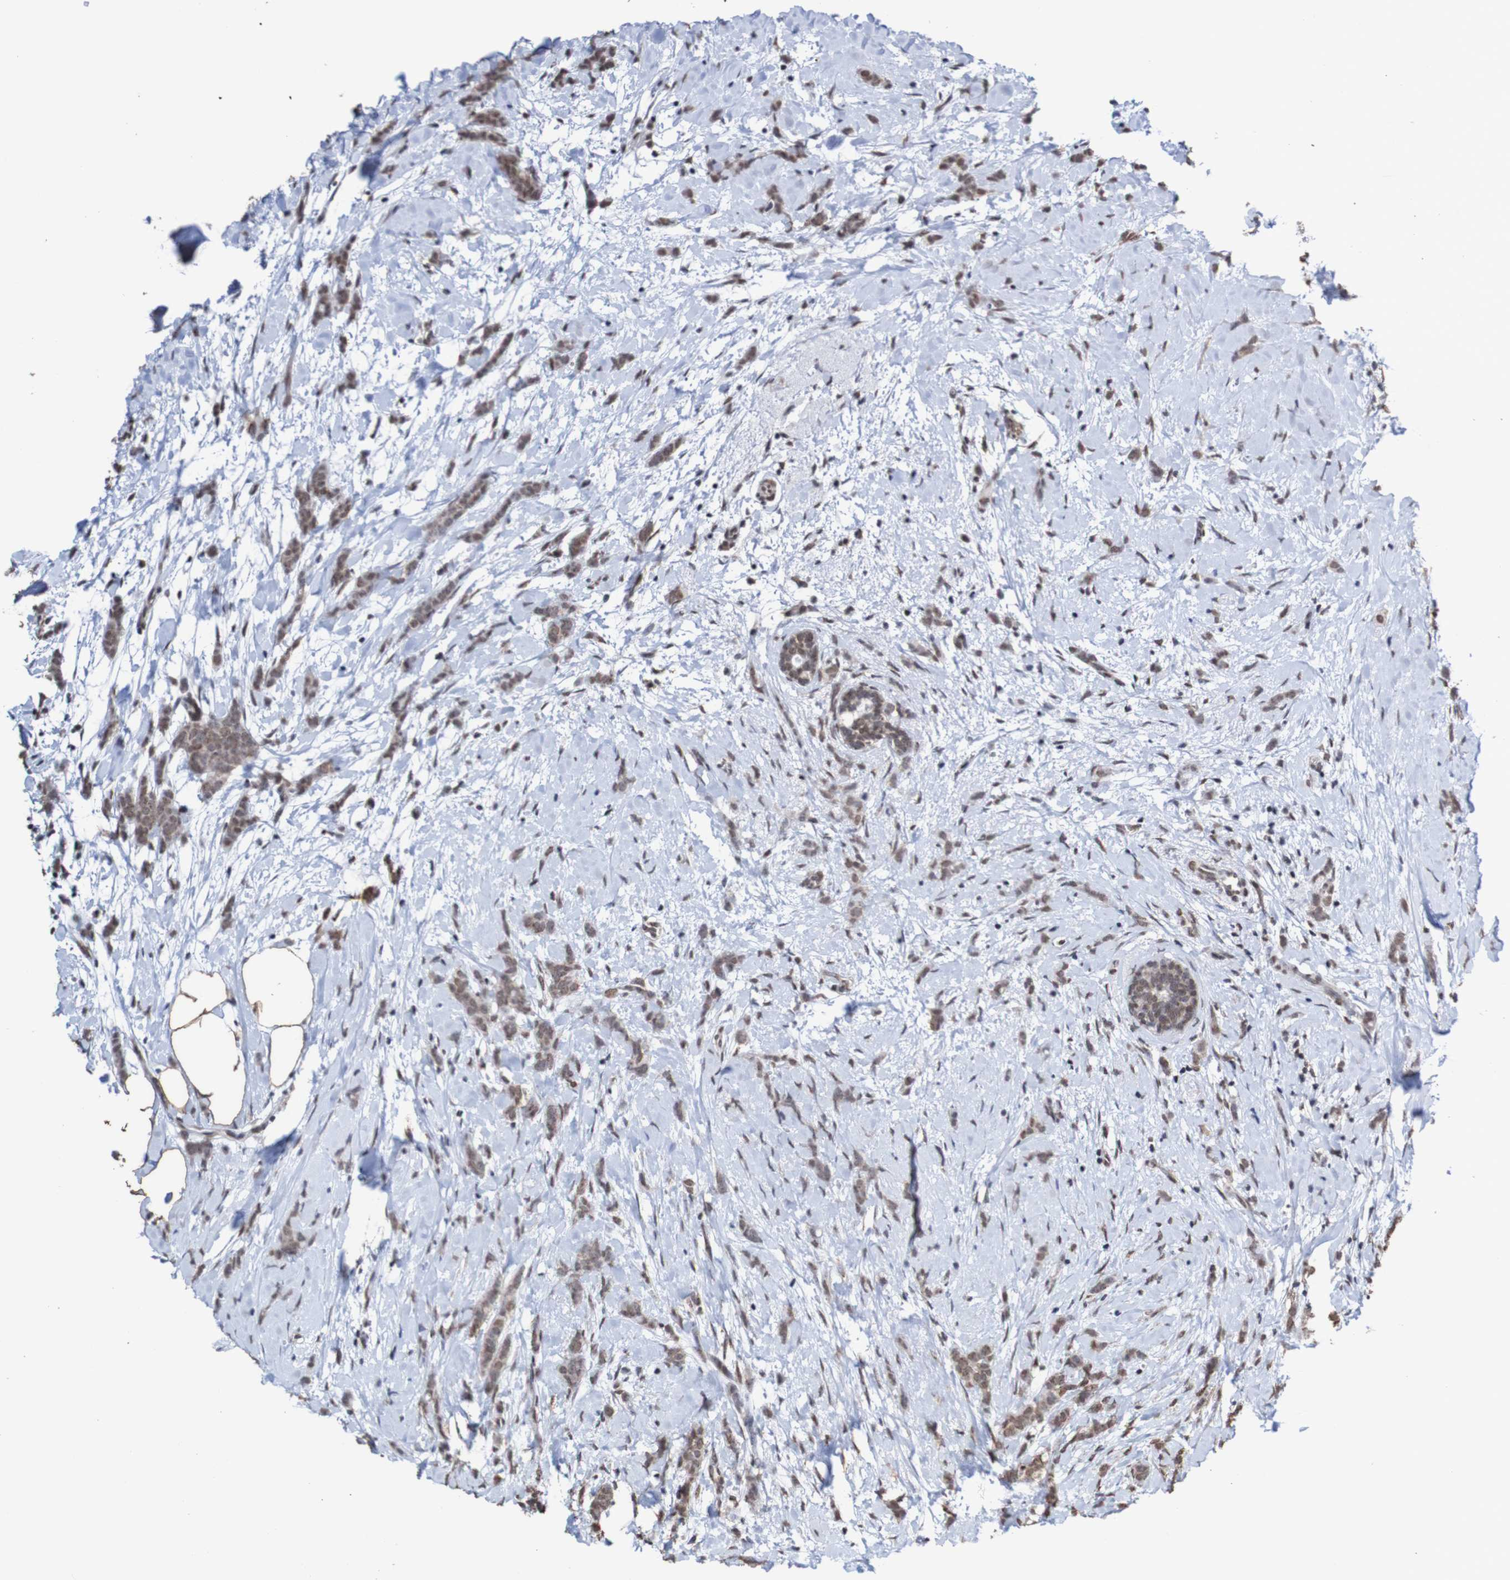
{"staining": {"intensity": "moderate", "quantity": ">75%", "location": "nuclear"}, "tissue": "breast cancer", "cell_type": "Tumor cells", "image_type": "cancer", "snomed": [{"axis": "morphology", "description": "Lobular carcinoma, in situ"}, {"axis": "morphology", "description": "Lobular carcinoma"}, {"axis": "topography", "description": "Breast"}], "caption": "This histopathology image exhibits immunohistochemistry (IHC) staining of breast lobular carcinoma in situ, with medium moderate nuclear expression in approximately >75% of tumor cells.", "gene": "GFI1", "patient": {"sex": "female", "age": 41}}